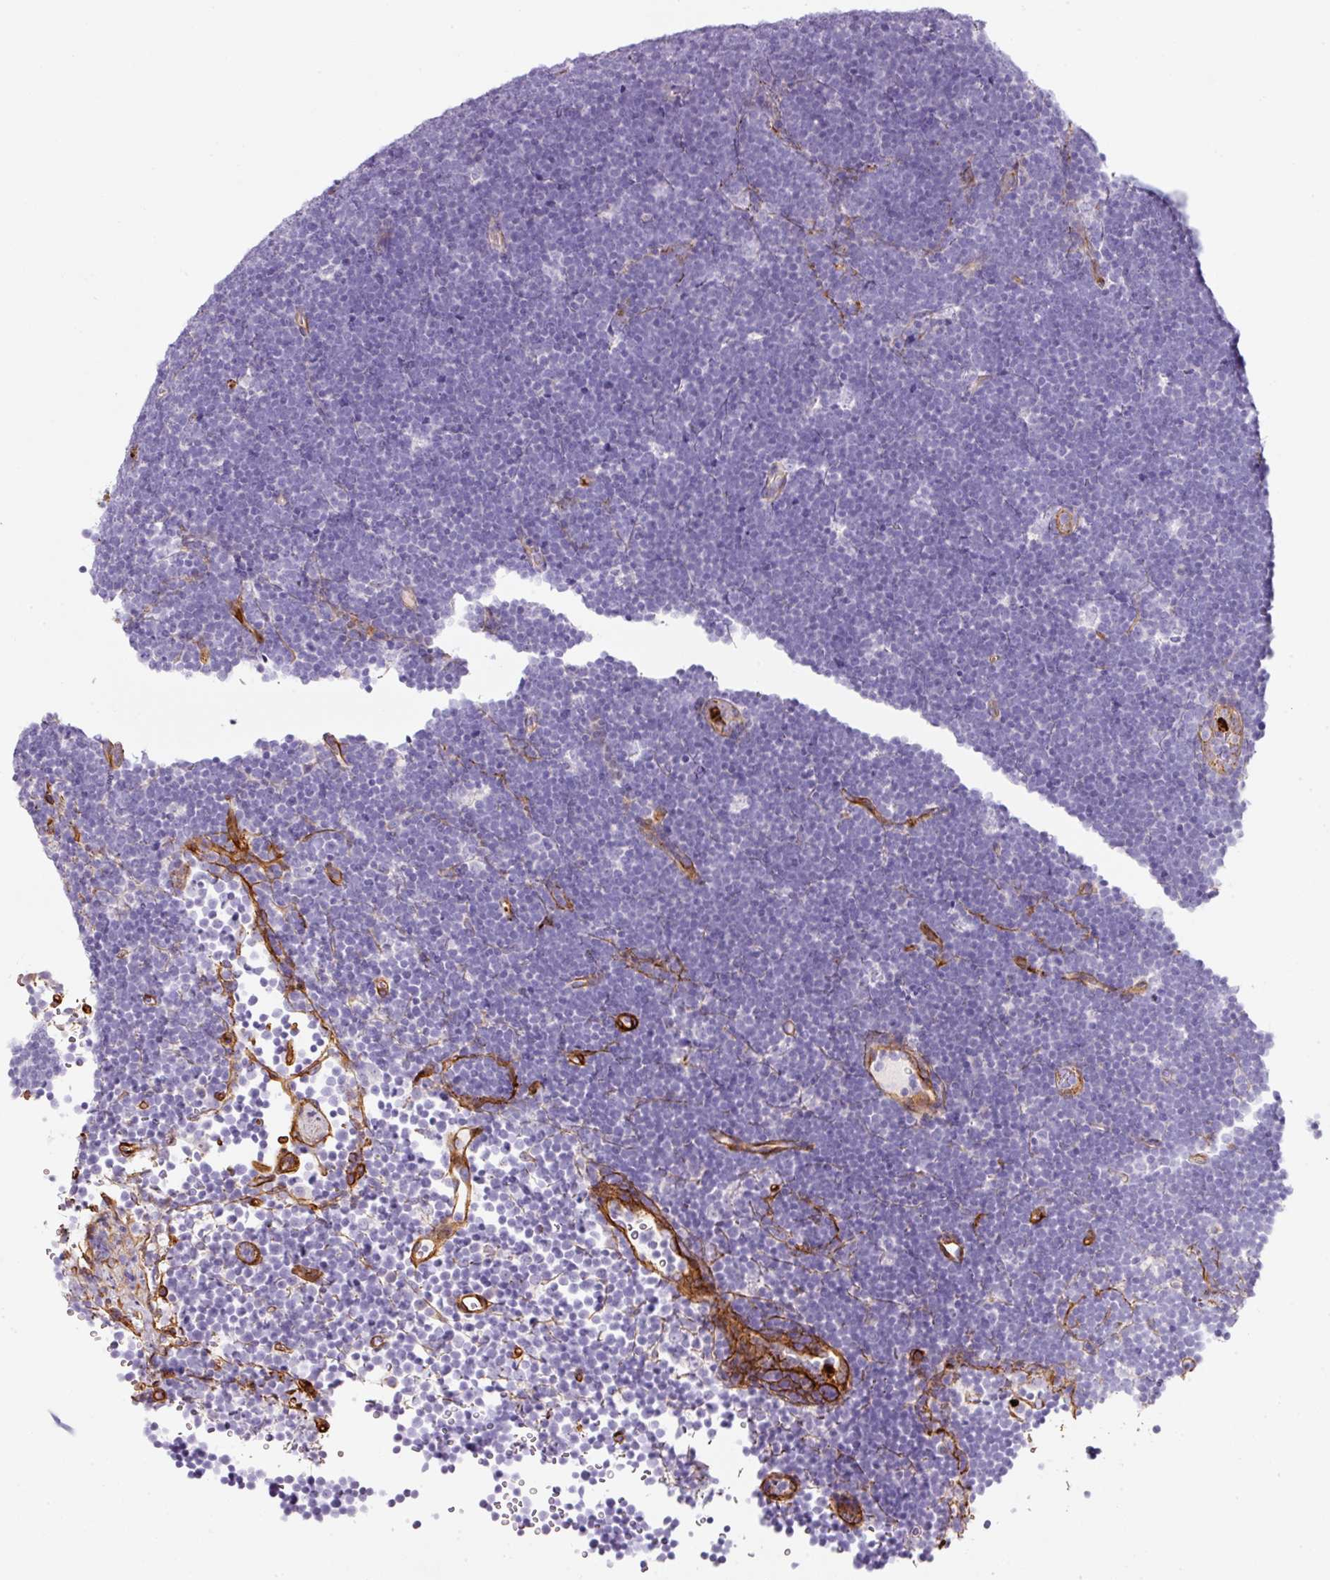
{"staining": {"intensity": "negative", "quantity": "none", "location": "none"}, "tissue": "lymphoma", "cell_type": "Tumor cells", "image_type": "cancer", "snomed": [{"axis": "morphology", "description": "Malignant lymphoma, non-Hodgkin's type, High grade"}, {"axis": "topography", "description": "Lymph node"}], "caption": "Immunohistochemistry micrograph of neoplastic tissue: malignant lymphoma, non-Hodgkin's type (high-grade) stained with DAB (3,3'-diaminobenzidine) shows no significant protein positivity in tumor cells.", "gene": "LOXL4", "patient": {"sex": "male", "age": 13}}